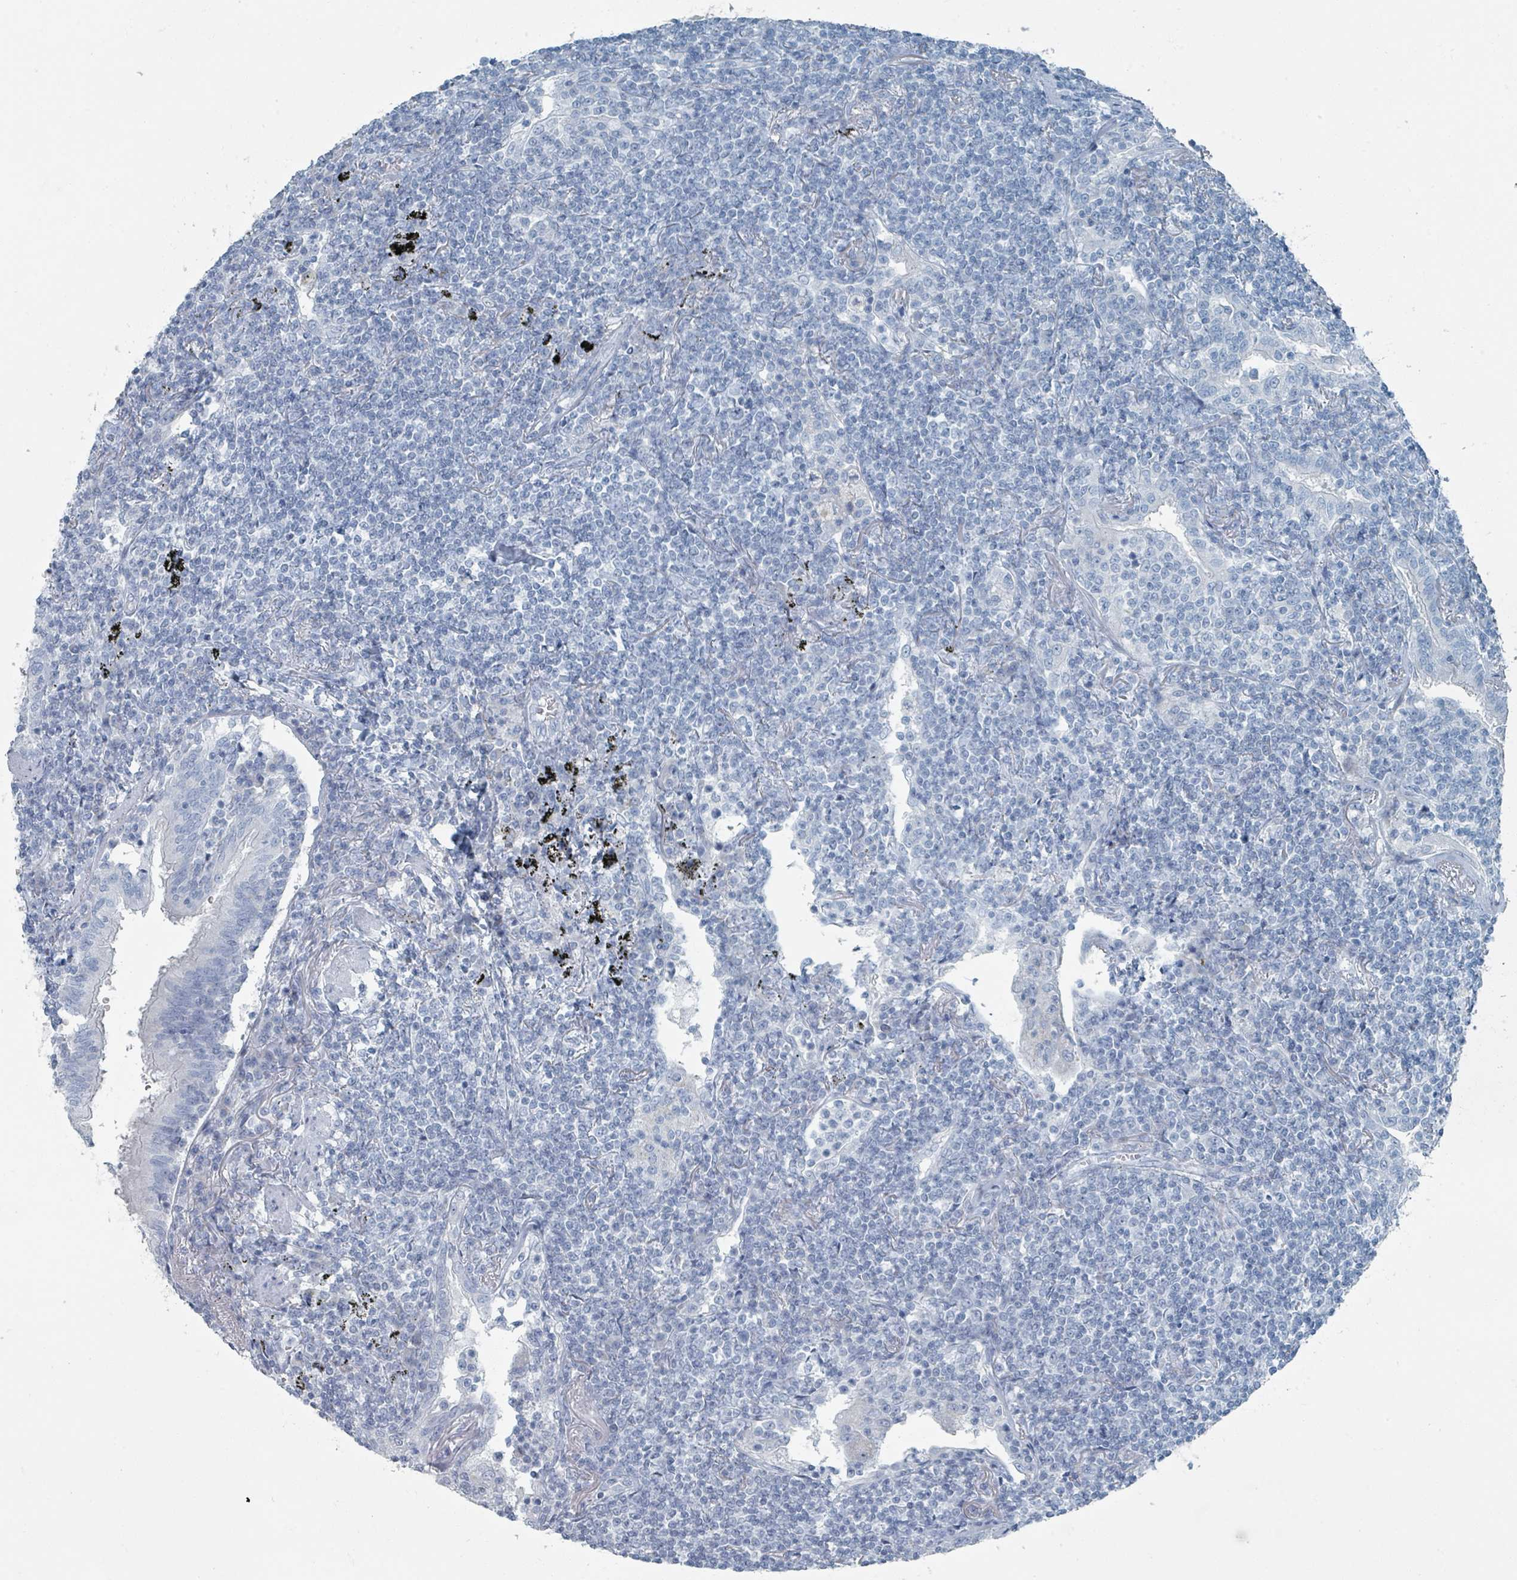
{"staining": {"intensity": "negative", "quantity": "none", "location": "none"}, "tissue": "lymphoma", "cell_type": "Tumor cells", "image_type": "cancer", "snomed": [{"axis": "morphology", "description": "Malignant lymphoma, non-Hodgkin's type, Low grade"}, {"axis": "topography", "description": "Lung"}], "caption": "IHC micrograph of human malignant lymphoma, non-Hodgkin's type (low-grade) stained for a protein (brown), which displays no positivity in tumor cells. (Immunohistochemistry (ihc), brightfield microscopy, high magnification).", "gene": "GAMT", "patient": {"sex": "female", "age": 71}}